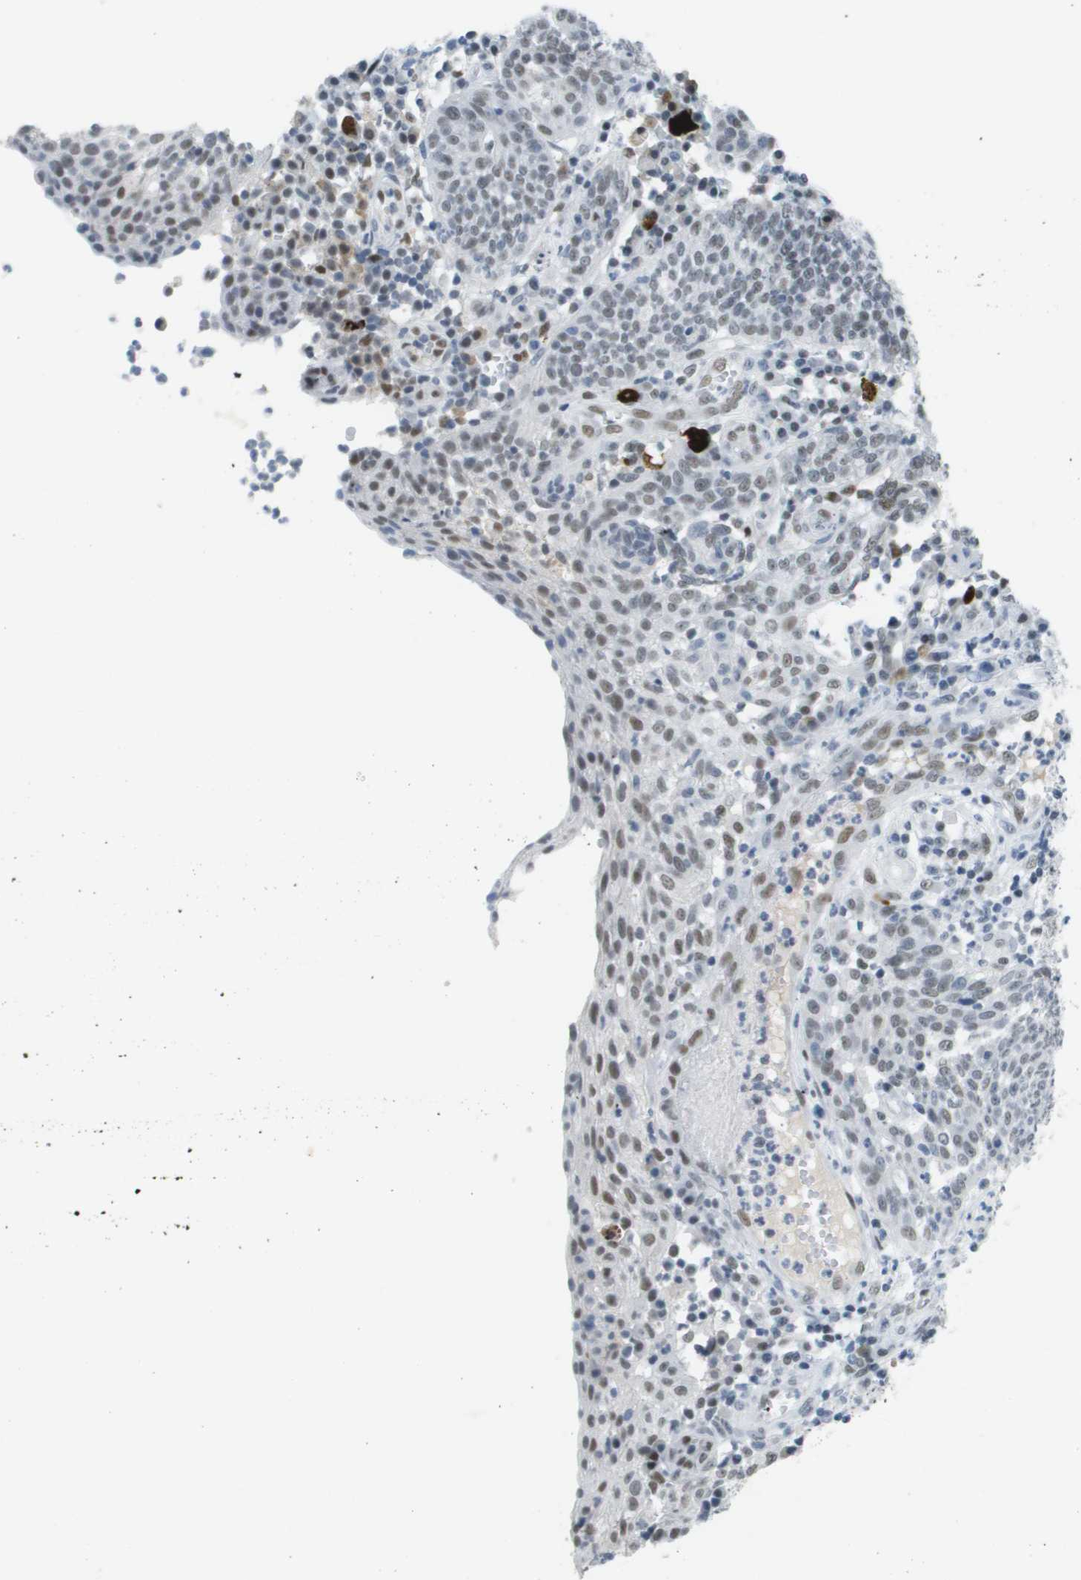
{"staining": {"intensity": "weak", "quantity": "25%-75%", "location": "nuclear"}, "tissue": "cervical cancer", "cell_type": "Tumor cells", "image_type": "cancer", "snomed": [{"axis": "morphology", "description": "Squamous cell carcinoma, NOS"}, {"axis": "topography", "description": "Cervix"}], "caption": "Protein staining demonstrates weak nuclear staining in about 25%-75% of tumor cells in cervical squamous cell carcinoma. Using DAB (3,3'-diaminobenzidine) (brown) and hematoxylin (blue) stains, captured at high magnification using brightfield microscopy.", "gene": "TP53RK", "patient": {"sex": "female", "age": 34}}